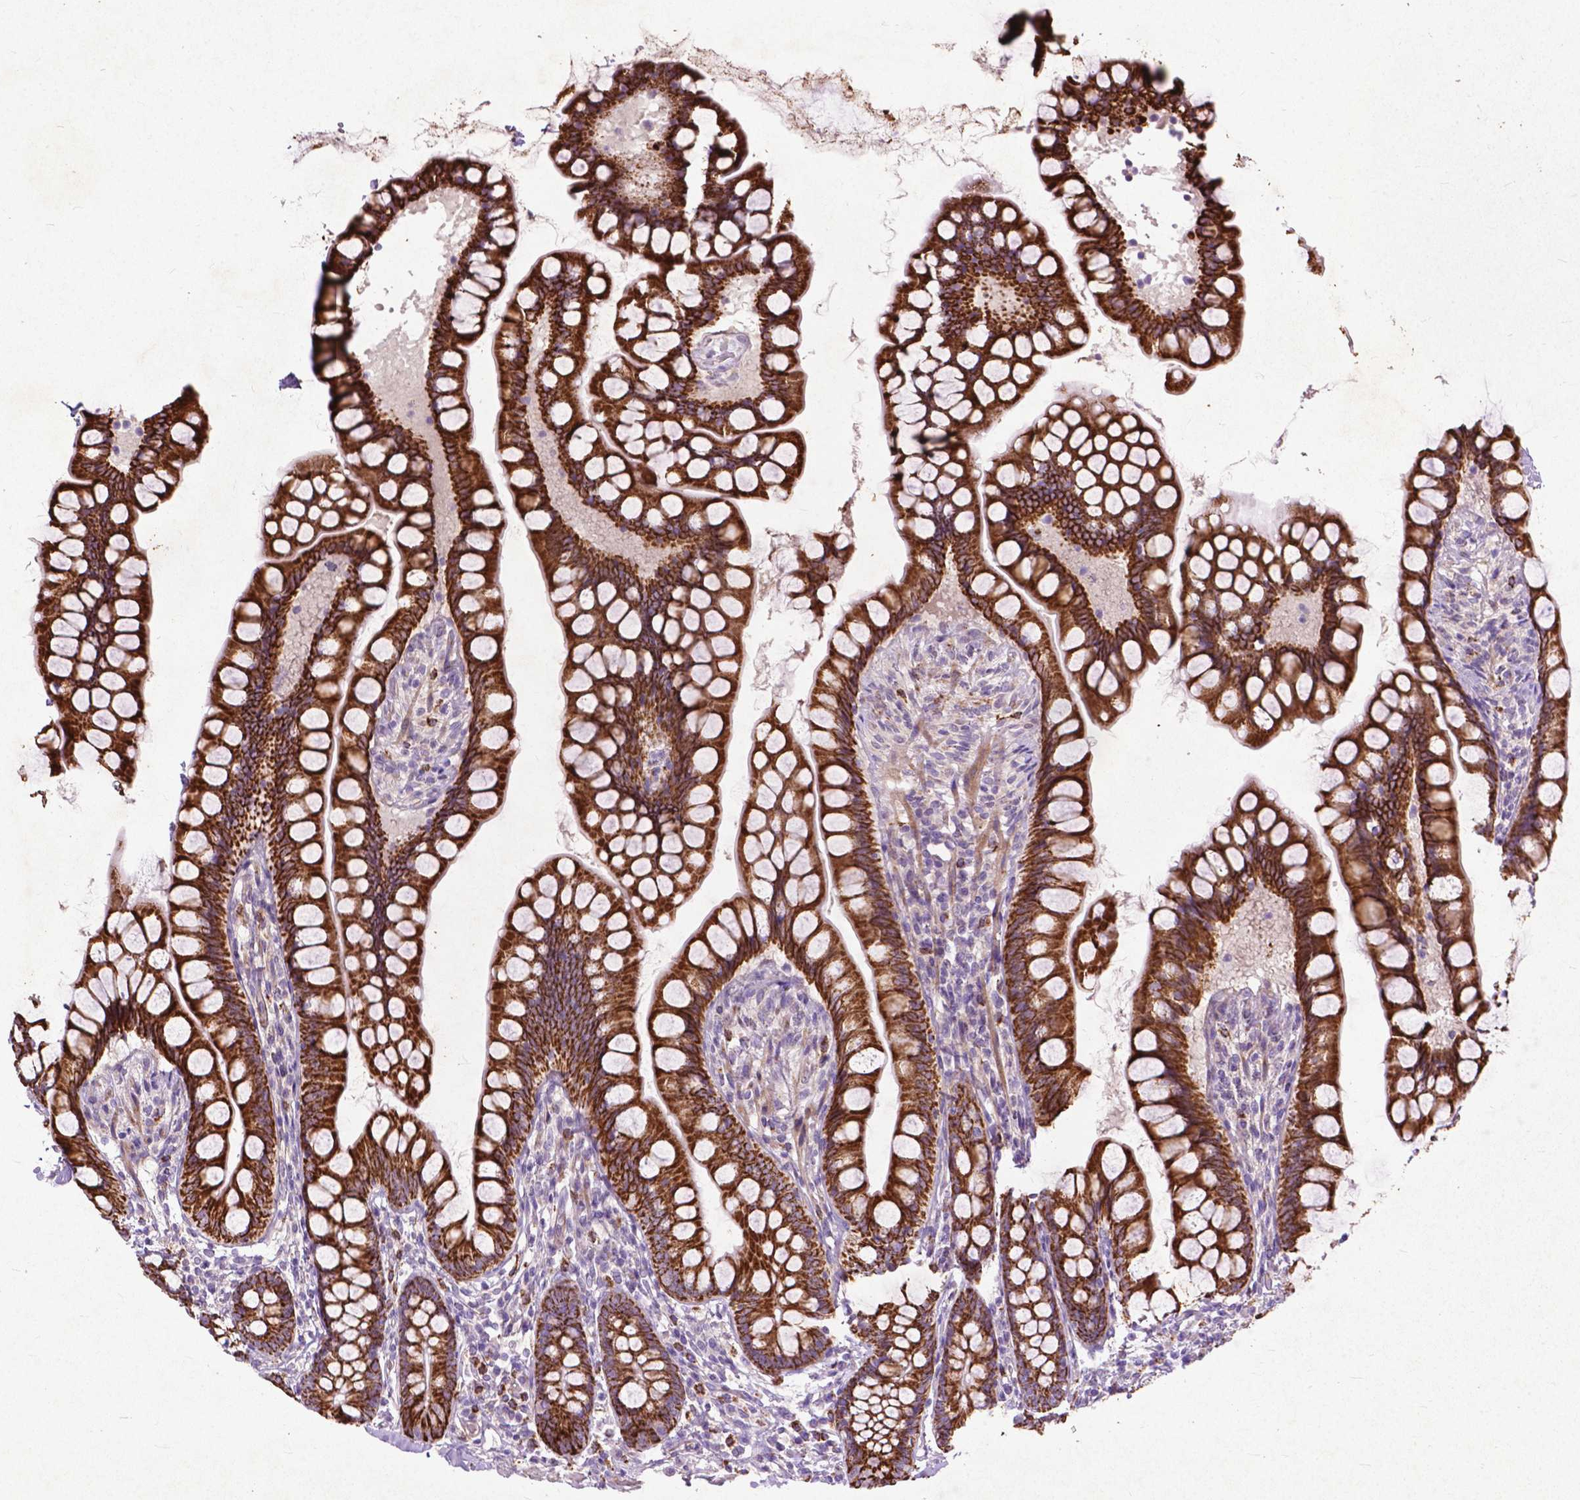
{"staining": {"intensity": "strong", "quantity": ">75%", "location": "cytoplasmic/membranous"}, "tissue": "small intestine", "cell_type": "Glandular cells", "image_type": "normal", "snomed": [{"axis": "morphology", "description": "Normal tissue, NOS"}, {"axis": "topography", "description": "Small intestine"}], "caption": "An IHC photomicrograph of unremarkable tissue is shown. Protein staining in brown shows strong cytoplasmic/membranous positivity in small intestine within glandular cells. Immunohistochemistry stains the protein in brown and the nuclei are stained blue.", "gene": "THEGL", "patient": {"sex": "male", "age": 70}}